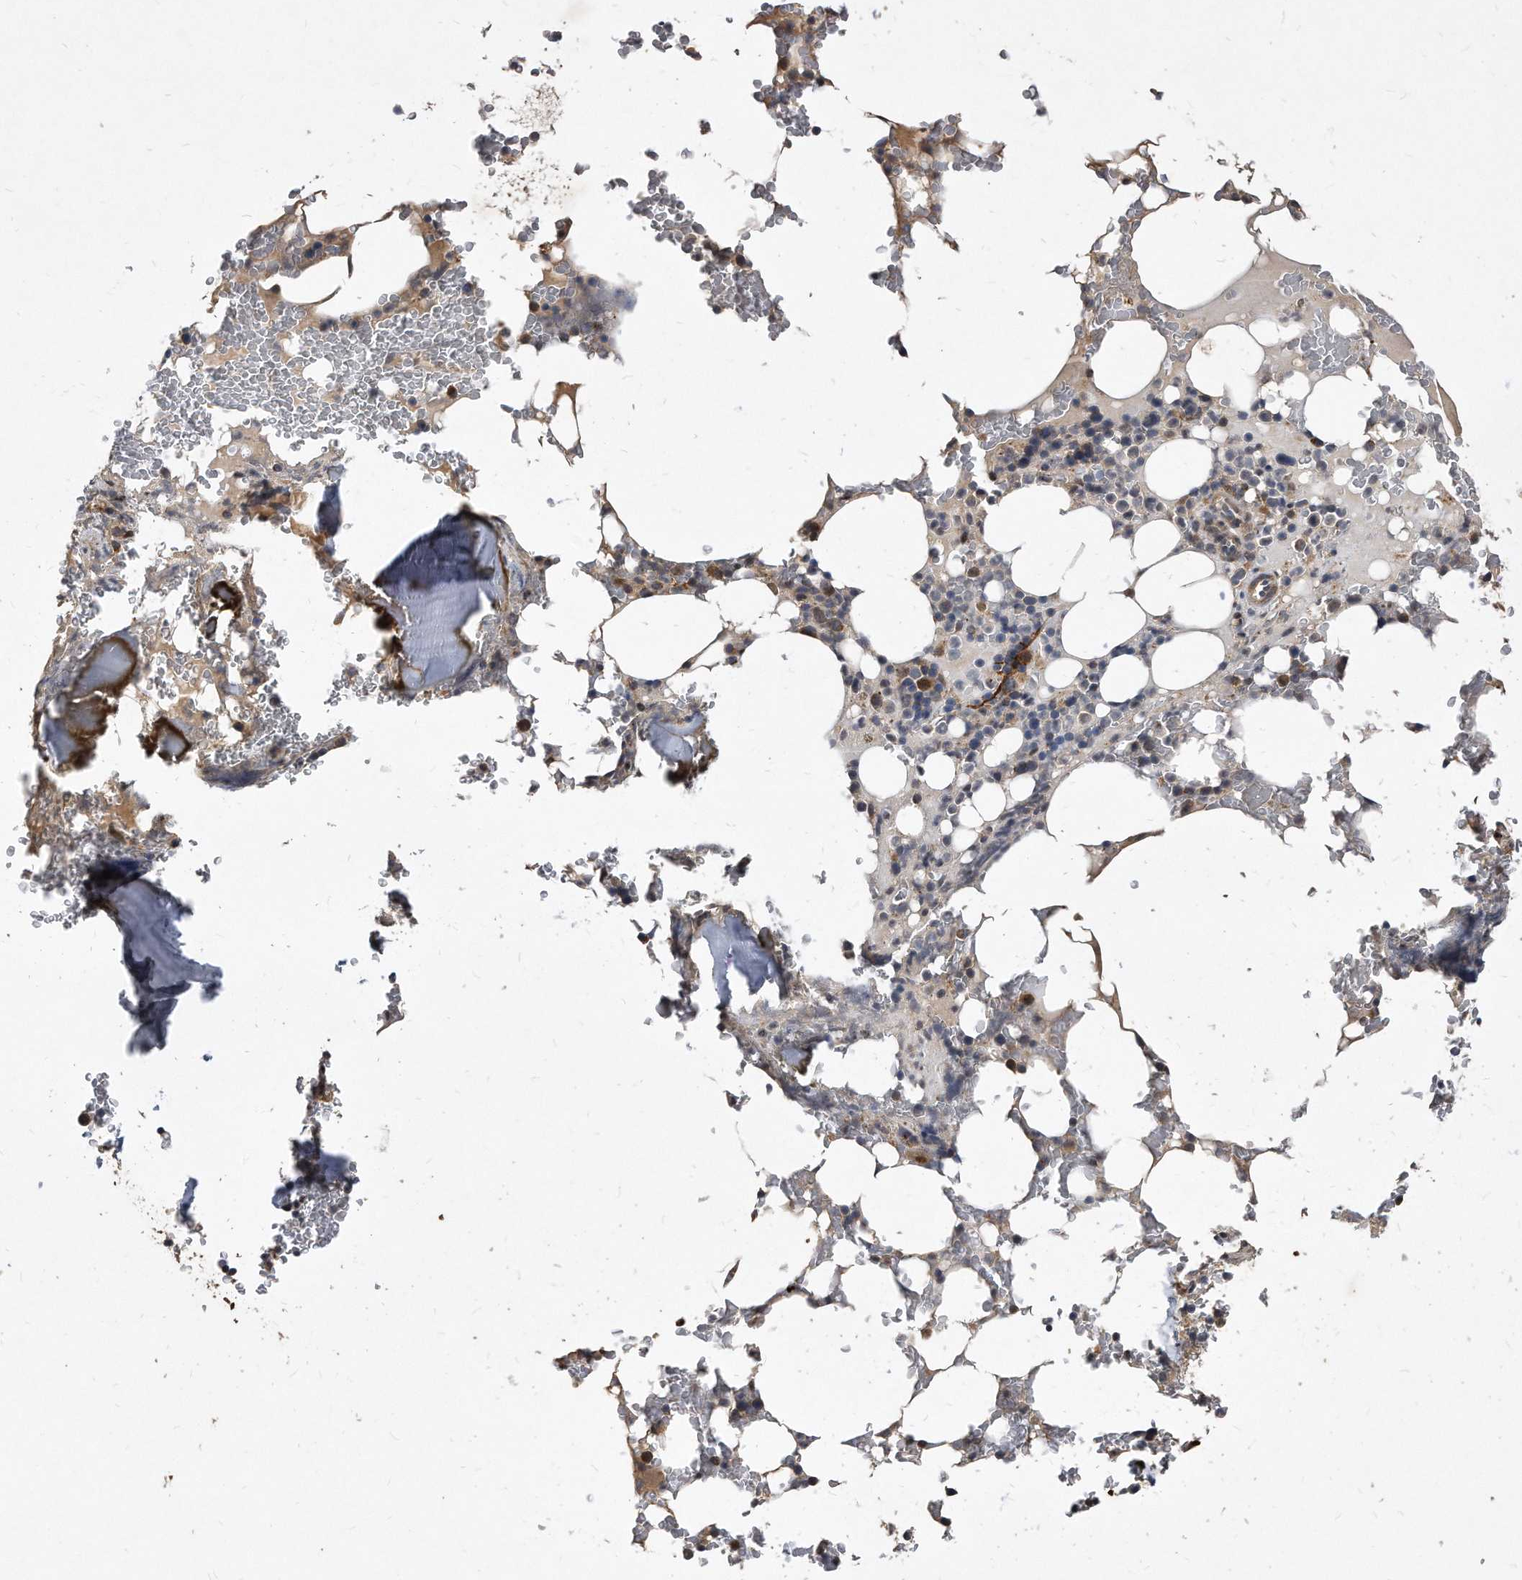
{"staining": {"intensity": "strong", "quantity": "<25%", "location": "cytoplasmic/membranous"}, "tissue": "bone marrow", "cell_type": "Hematopoietic cells", "image_type": "normal", "snomed": [{"axis": "morphology", "description": "Normal tissue, NOS"}, {"axis": "topography", "description": "Bone marrow"}], "caption": "This histopathology image demonstrates IHC staining of normal human bone marrow, with medium strong cytoplasmic/membranous staining in approximately <25% of hematopoietic cells.", "gene": "SOBP", "patient": {"sex": "male", "age": 58}}